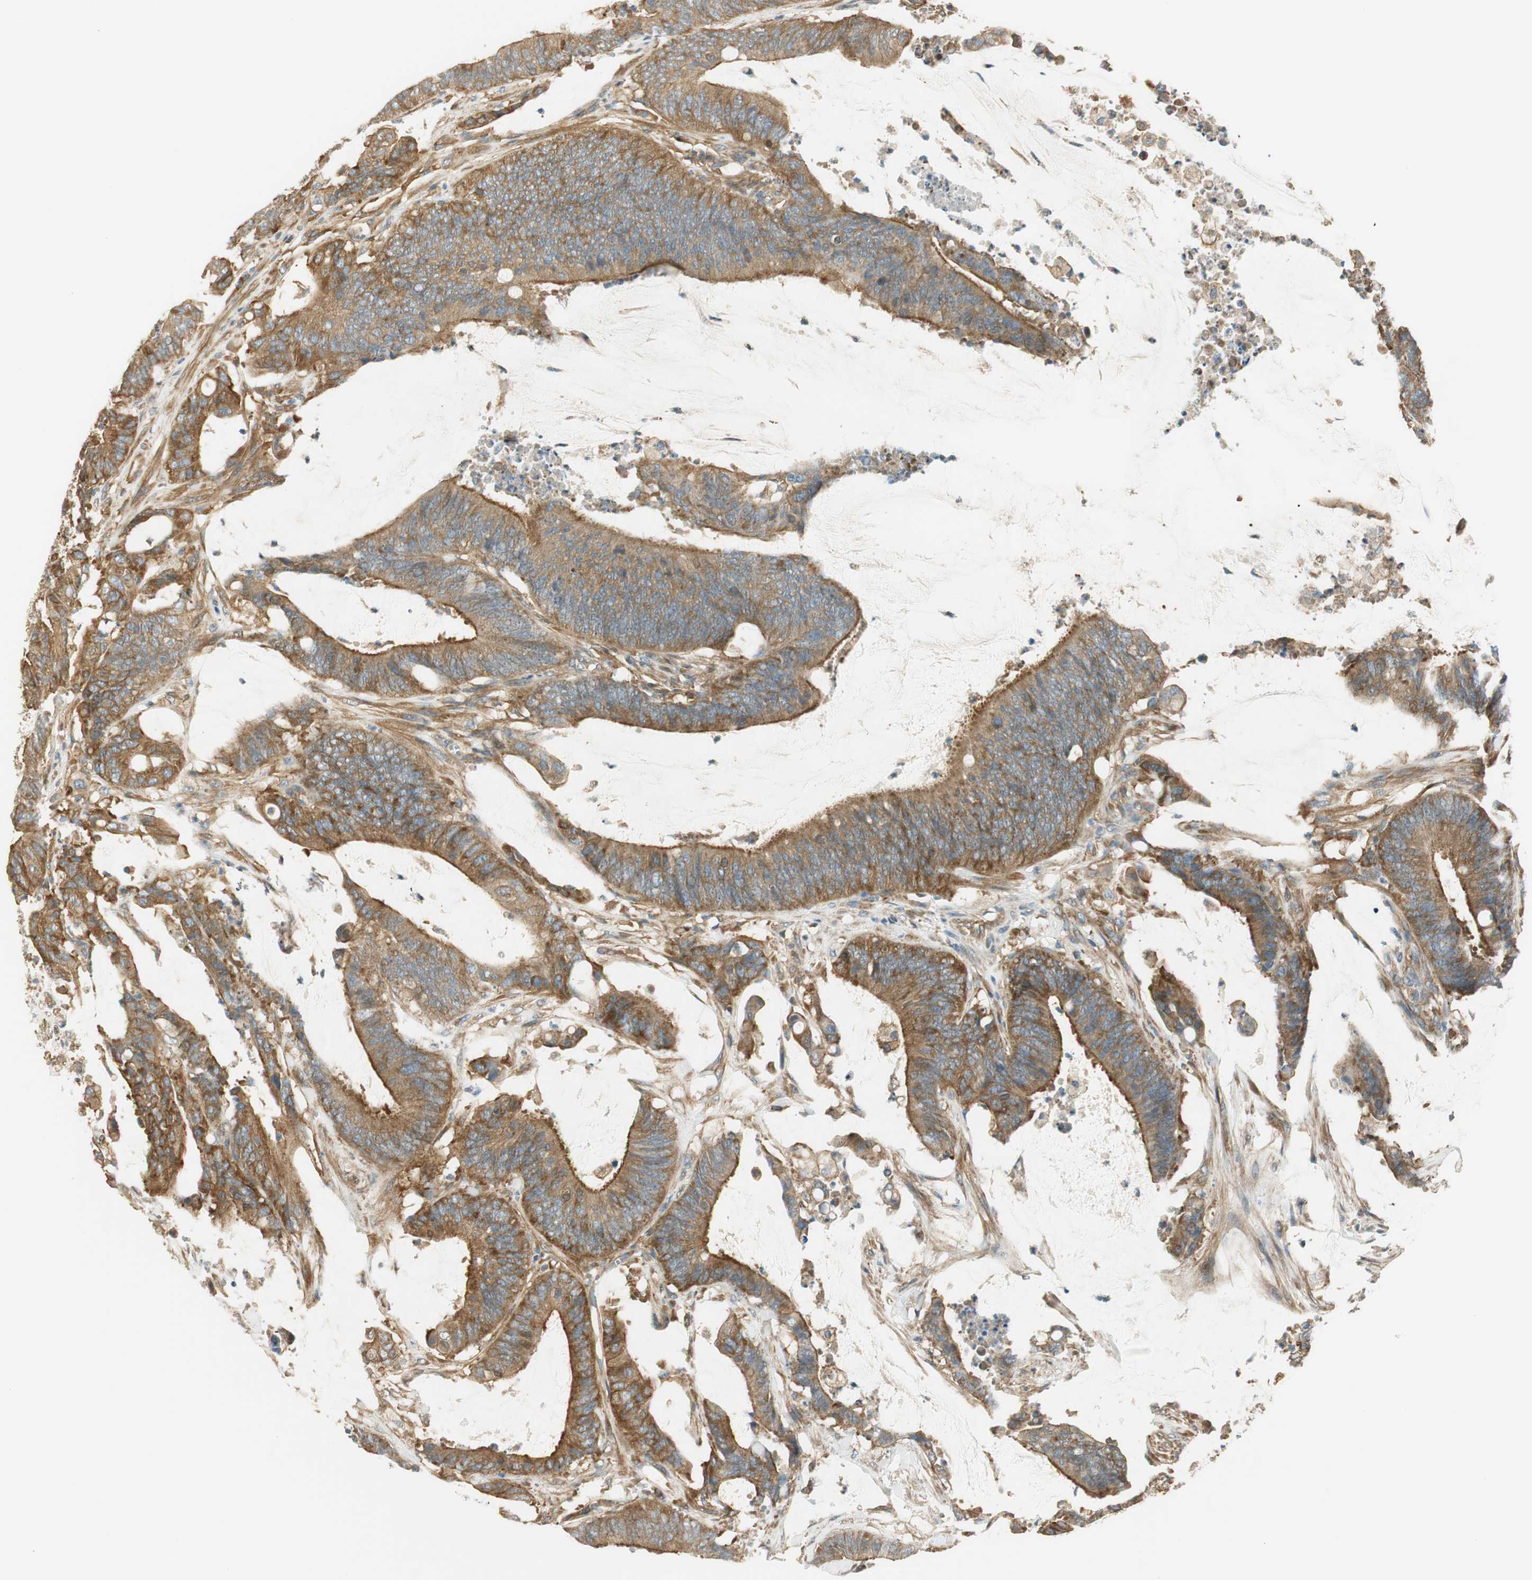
{"staining": {"intensity": "moderate", "quantity": ">75%", "location": "cytoplasmic/membranous"}, "tissue": "colorectal cancer", "cell_type": "Tumor cells", "image_type": "cancer", "snomed": [{"axis": "morphology", "description": "Adenocarcinoma, NOS"}, {"axis": "topography", "description": "Rectum"}], "caption": "Protein staining of adenocarcinoma (colorectal) tissue demonstrates moderate cytoplasmic/membranous expression in approximately >75% of tumor cells.", "gene": "PI4K2B", "patient": {"sex": "female", "age": 66}}